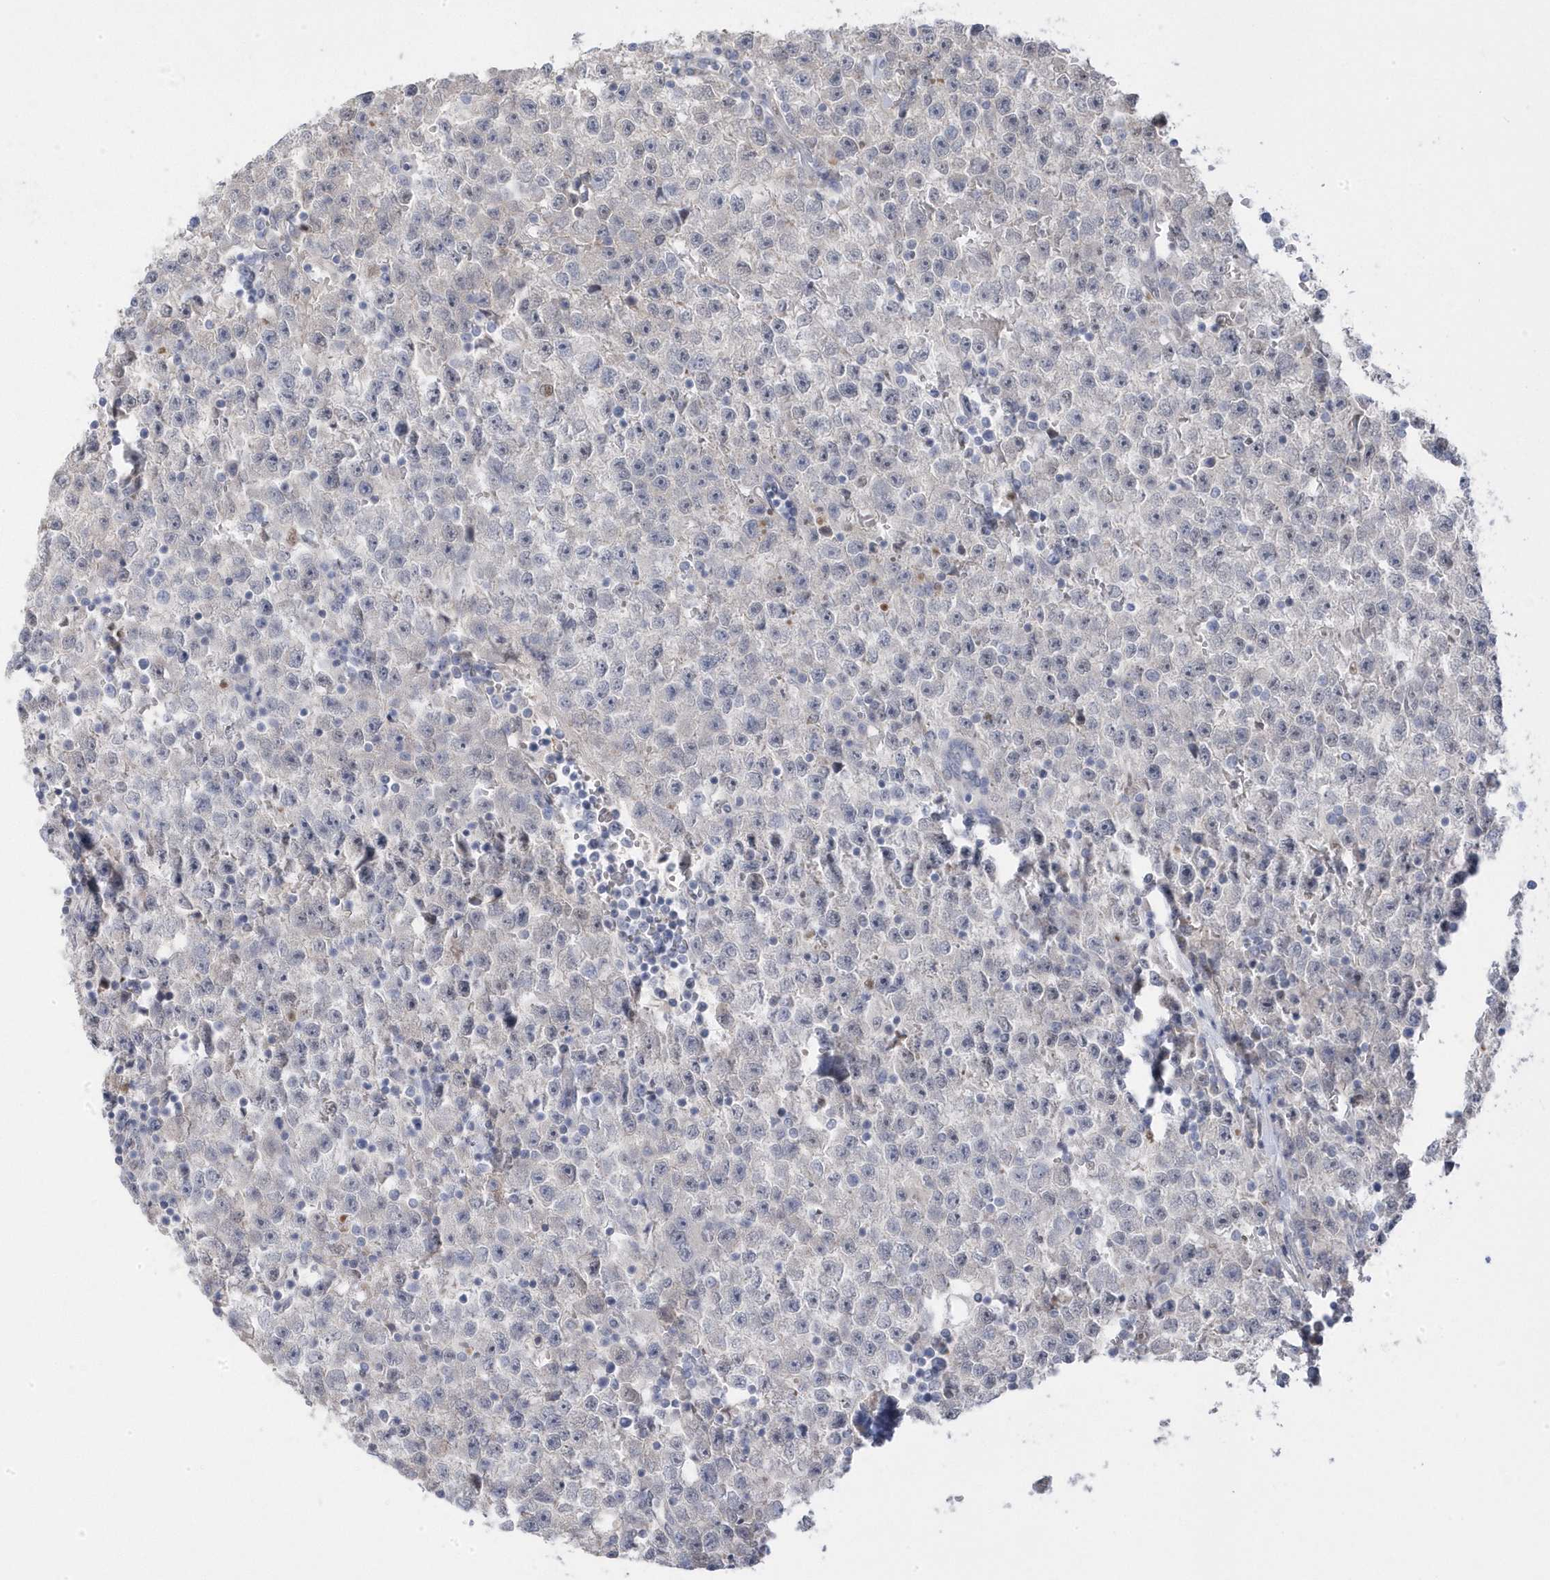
{"staining": {"intensity": "negative", "quantity": "none", "location": "none"}, "tissue": "testis cancer", "cell_type": "Tumor cells", "image_type": "cancer", "snomed": [{"axis": "morphology", "description": "Seminoma, NOS"}, {"axis": "topography", "description": "Testis"}], "caption": "Protein analysis of testis cancer (seminoma) shows no significant positivity in tumor cells.", "gene": "GTPBP6", "patient": {"sex": "male", "age": 22}}